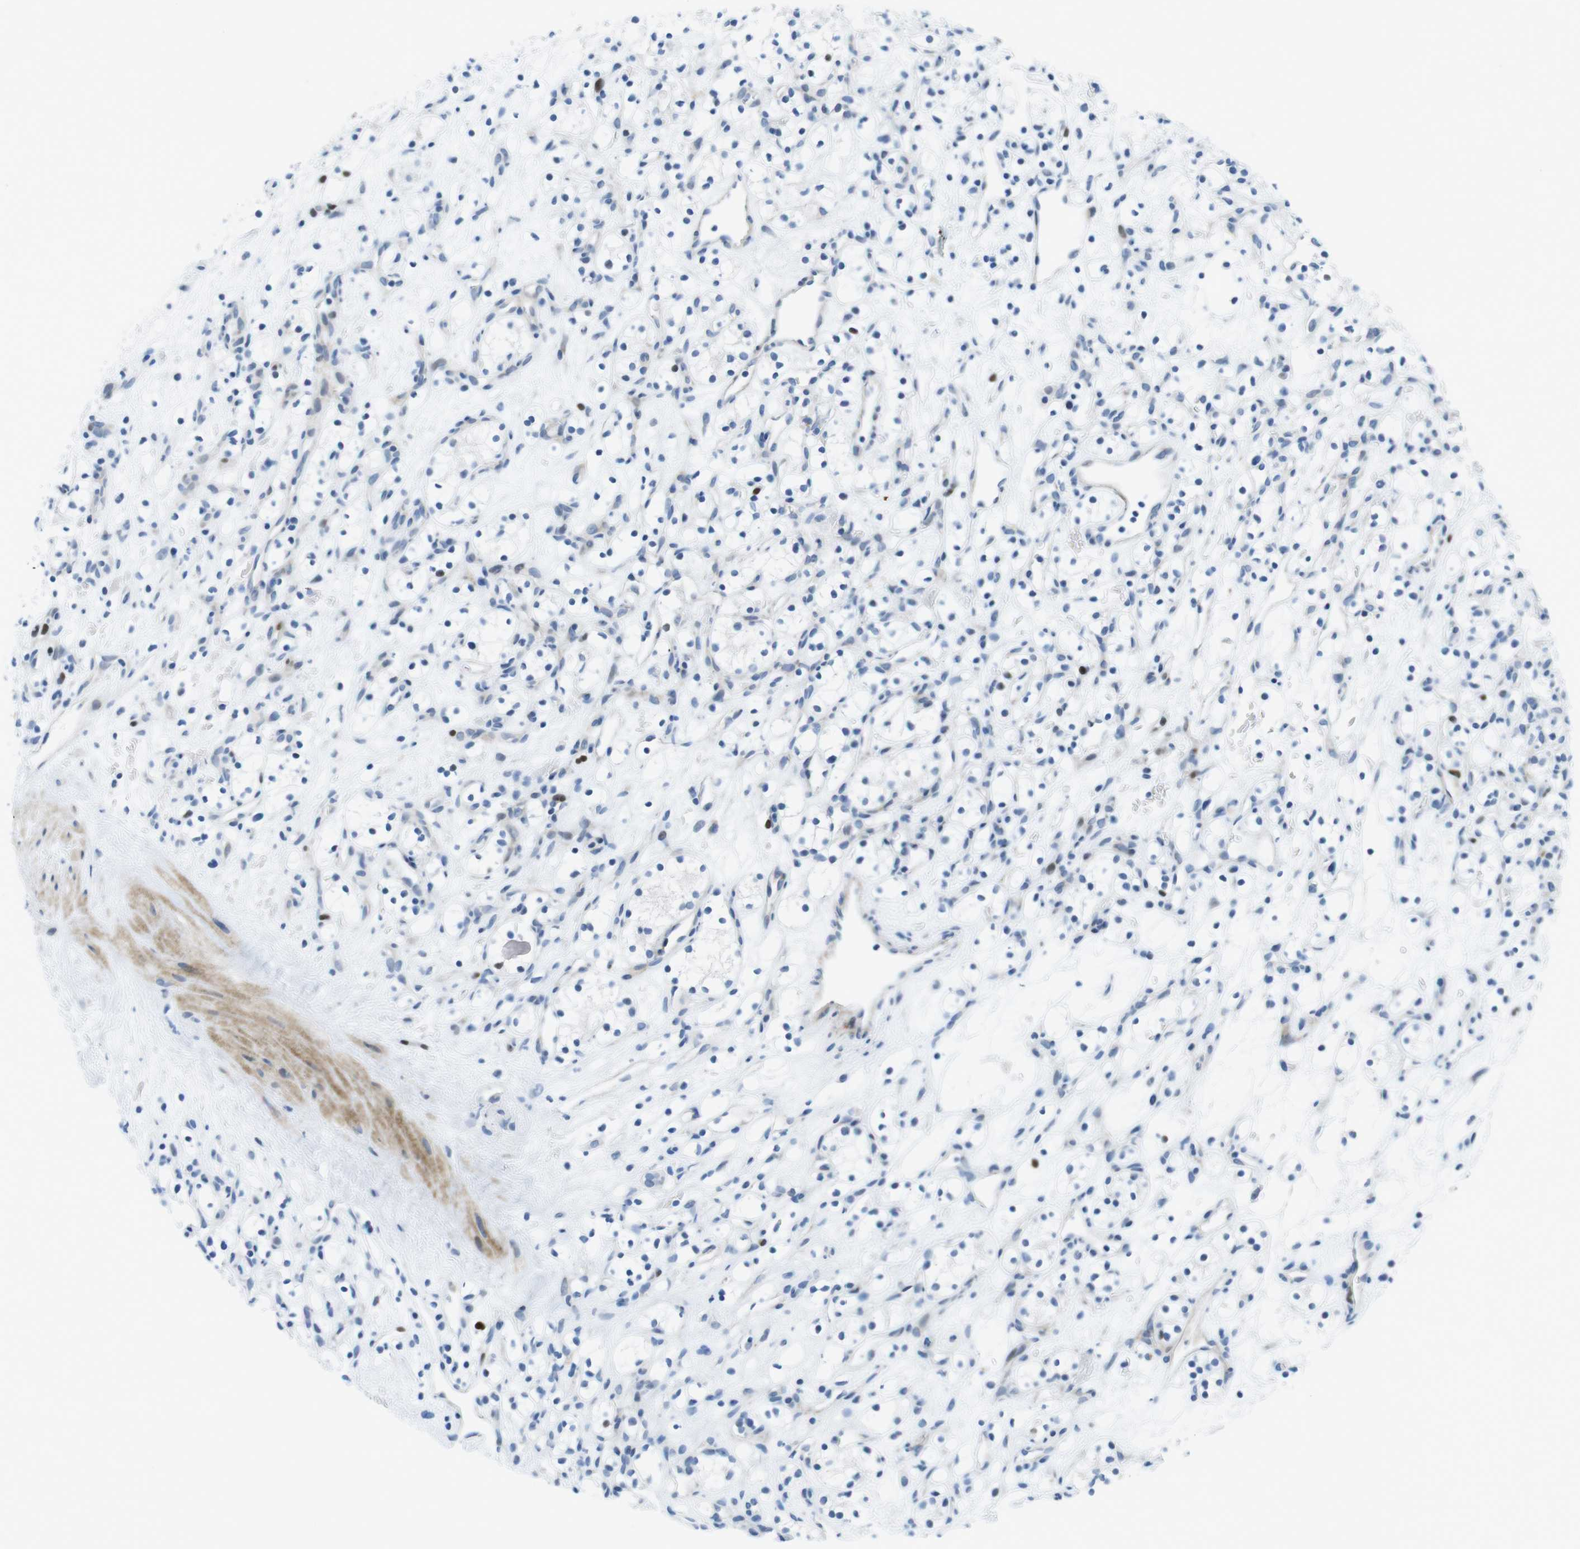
{"staining": {"intensity": "moderate", "quantity": "<25%", "location": "nuclear"}, "tissue": "renal cancer", "cell_type": "Tumor cells", "image_type": "cancer", "snomed": [{"axis": "morphology", "description": "Adenocarcinoma, NOS"}, {"axis": "topography", "description": "Kidney"}], "caption": "The micrograph shows immunohistochemical staining of adenocarcinoma (renal). There is moderate nuclear positivity is identified in about <25% of tumor cells. Using DAB (brown) and hematoxylin (blue) stains, captured at high magnification using brightfield microscopy.", "gene": "CHAF1A", "patient": {"sex": "female", "age": 60}}